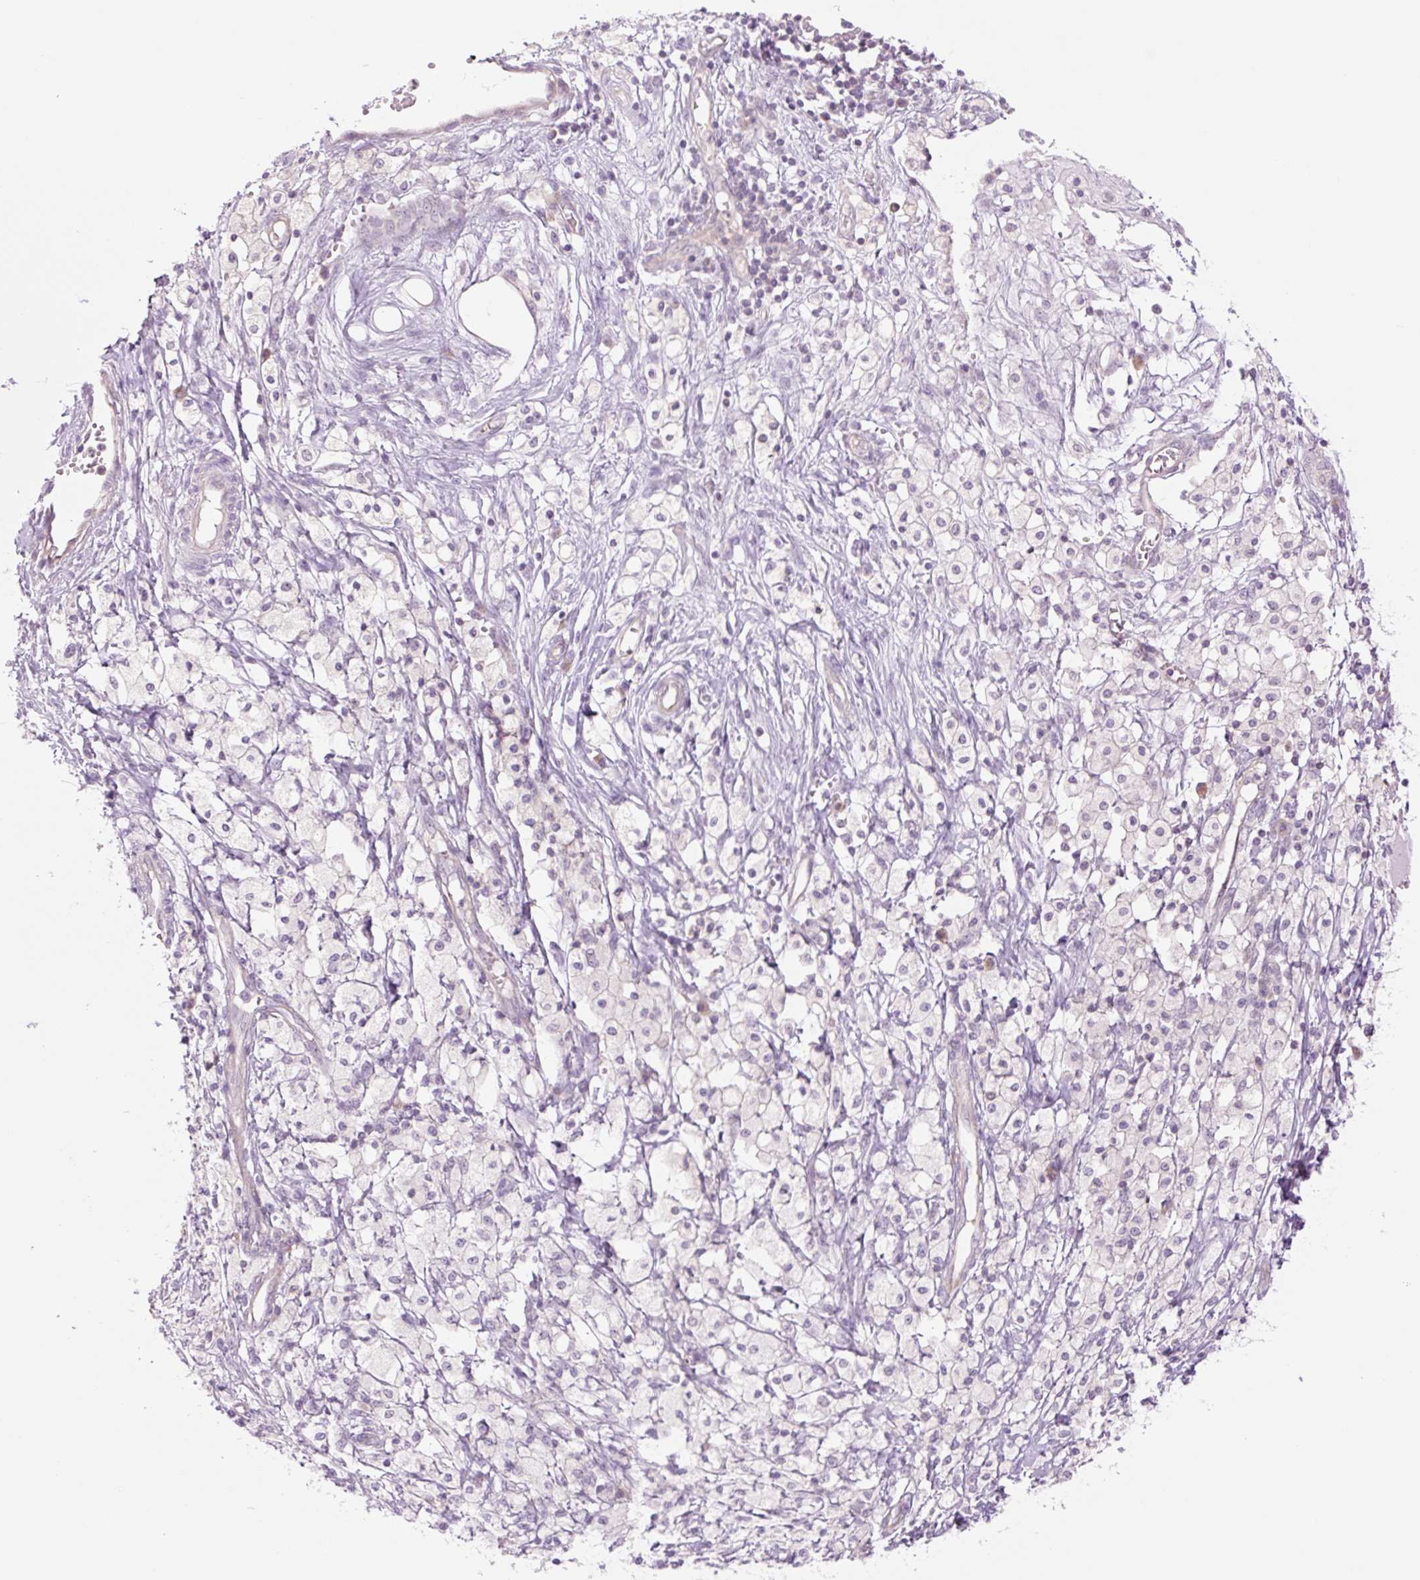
{"staining": {"intensity": "negative", "quantity": "none", "location": "none"}, "tissue": "ovarian cancer", "cell_type": "Tumor cells", "image_type": "cancer", "snomed": [{"axis": "morphology", "description": "Carcinoma, endometroid"}, {"axis": "topography", "description": "Ovary"}], "caption": "Tumor cells are negative for brown protein staining in ovarian endometroid carcinoma. Nuclei are stained in blue.", "gene": "GRID2", "patient": {"sex": "female", "age": 42}}